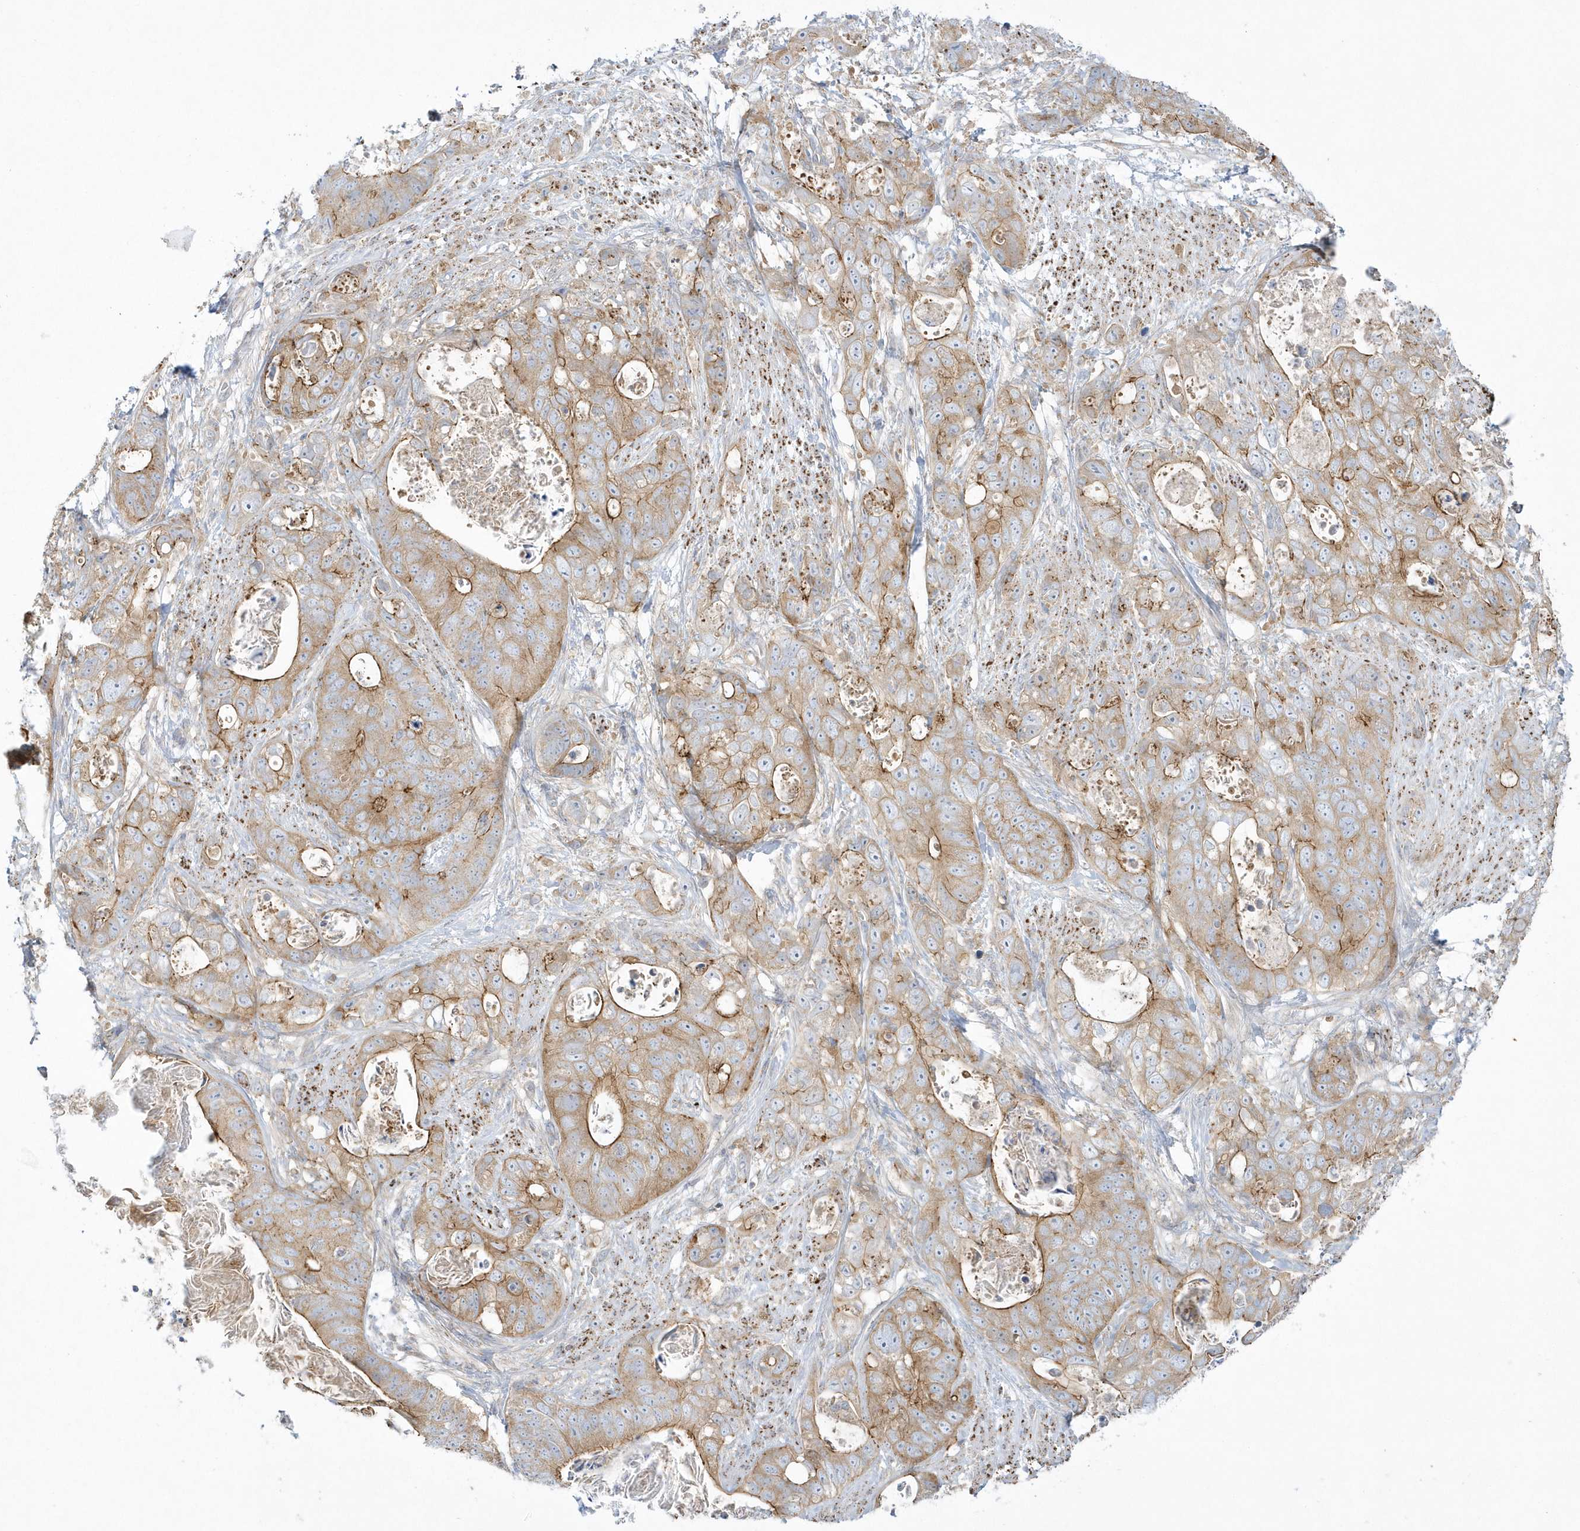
{"staining": {"intensity": "moderate", "quantity": ">75%", "location": "cytoplasmic/membranous"}, "tissue": "stomach cancer", "cell_type": "Tumor cells", "image_type": "cancer", "snomed": [{"axis": "morphology", "description": "Adenocarcinoma, NOS"}, {"axis": "topography", "description": "Stomach"}], "caption": "Approximately >75% of tumor cells in human stomach cancer (adenocarcinoma) exhibit moderate cytoplasmic/membranous protein staining as visualized by brown immunohistochemical staining.", "gene": "DNAJC18", "patient": {"sex": "female", "age": 89}}